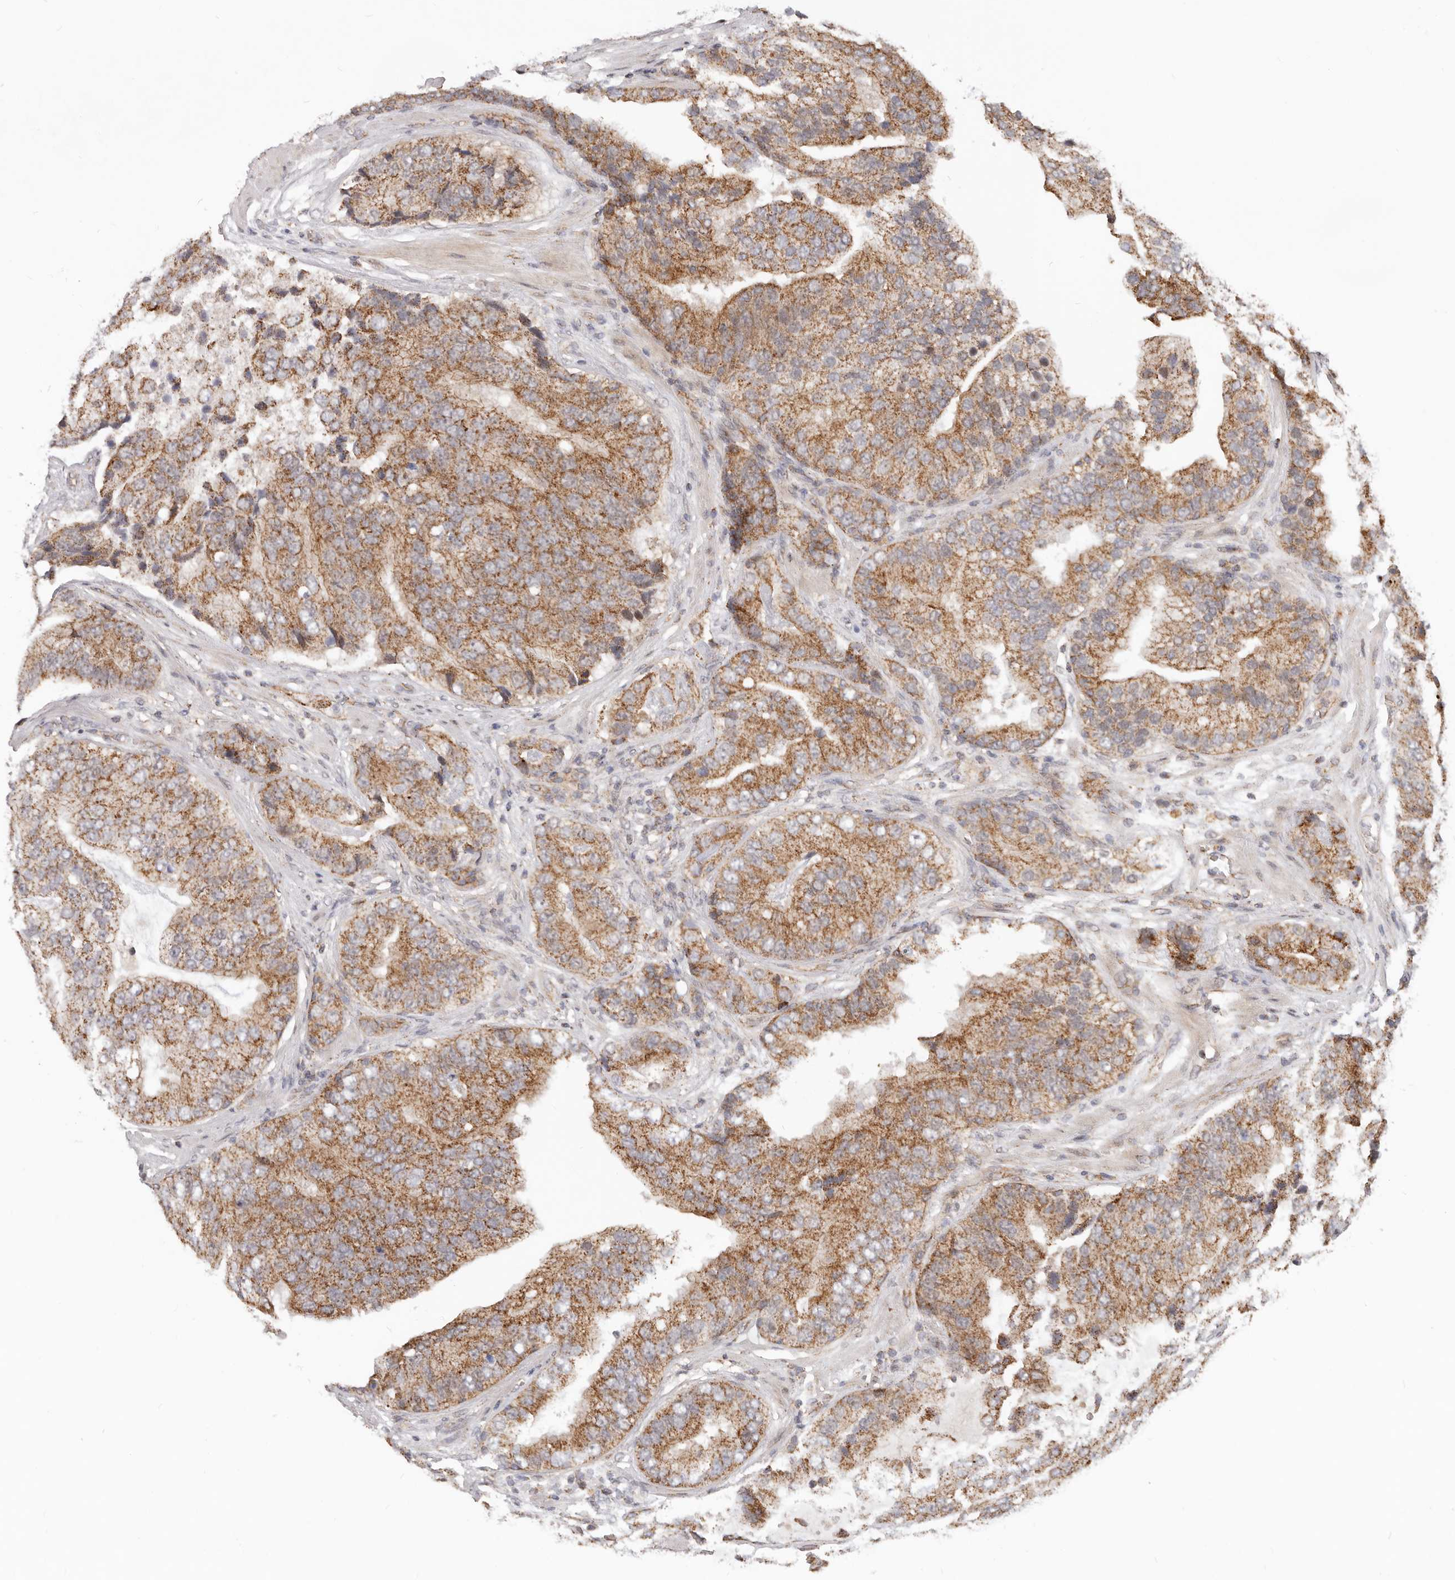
{"staining": {"intensity": "moderate", "quantity": ">75%", "location": "cytoplasmic/membranous"}, "tissue": "prostate cancer", "cell_type": "Tumor cells", "image_type": "cancer", "snomed": [{"axis": "morphology", "description": "Adenocarcinoma, High grade"}, {"axis": "topography", "description": "Prostate"}], "caption": "Immunohistochemical staining of human prostate cancer shows moderate cytoplasmic/membranous protein positivity in approximately >75% of tumor cells.", "gene": "USP49", "patient": {"sex": "male", "age": 70}}